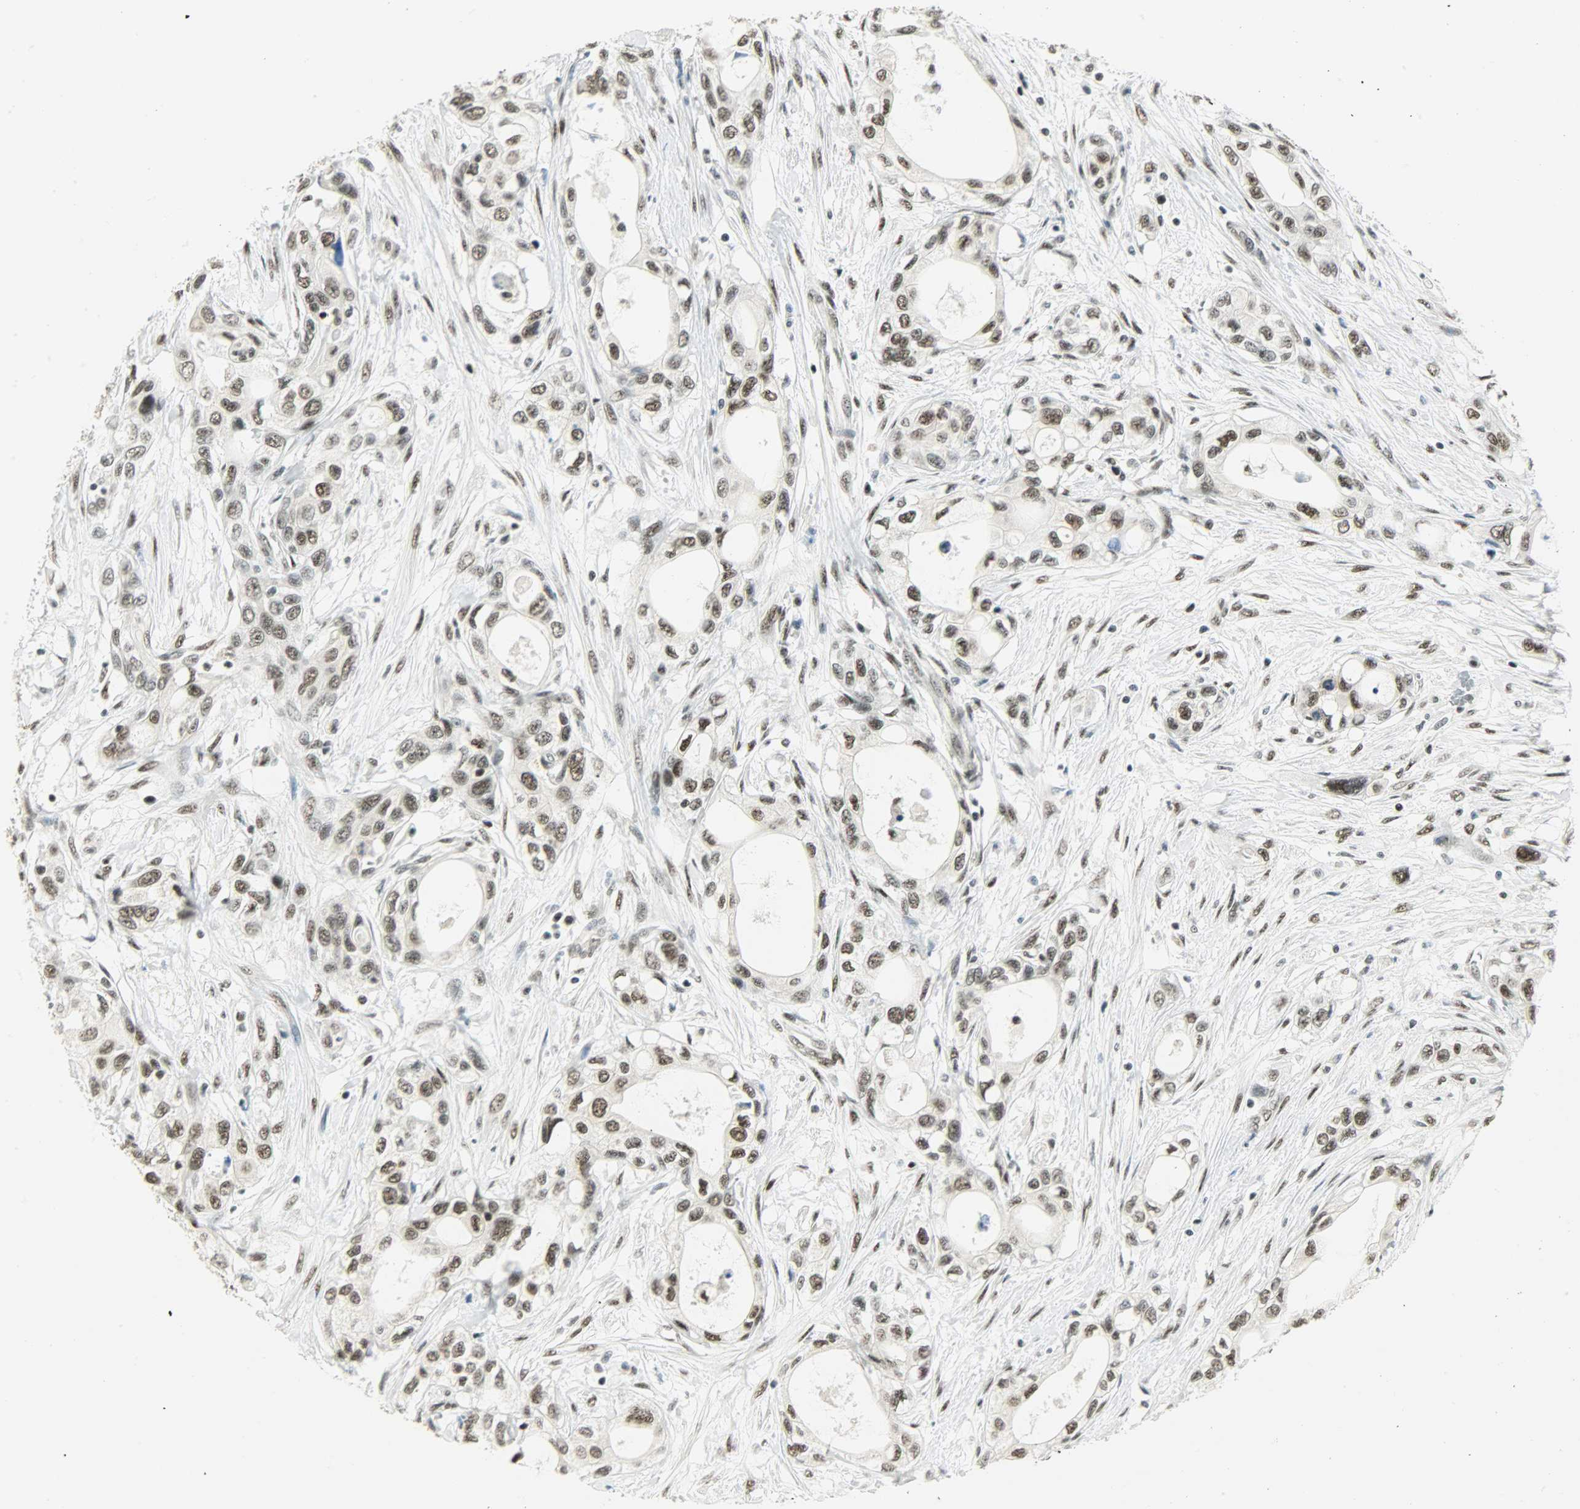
{"staining": {"intensity": "strong", "quantity": ">75%", "location": "nuclear"}, "tissue": "pancreatic cancer", "cell_type": "Tumor cells", "image_type": "cancer", "snomed": [{"axis": "morphology", "description": "Adenocarcinoma, NOS"}, {"axis": "topography", "description": "Pancreas"}], "caption": "Immunohistochemistry (IHC) photomicrograph of neoplastic tissue: adenocarcinoma (pancreatic) stained using IHC reveals high levels of strong protein expression localized specifically in the nuclear of tumor cells, appearing as a nuclear brown color.", "gene": "SUGP1", "patient": {"sex": "female", "age": 70}}